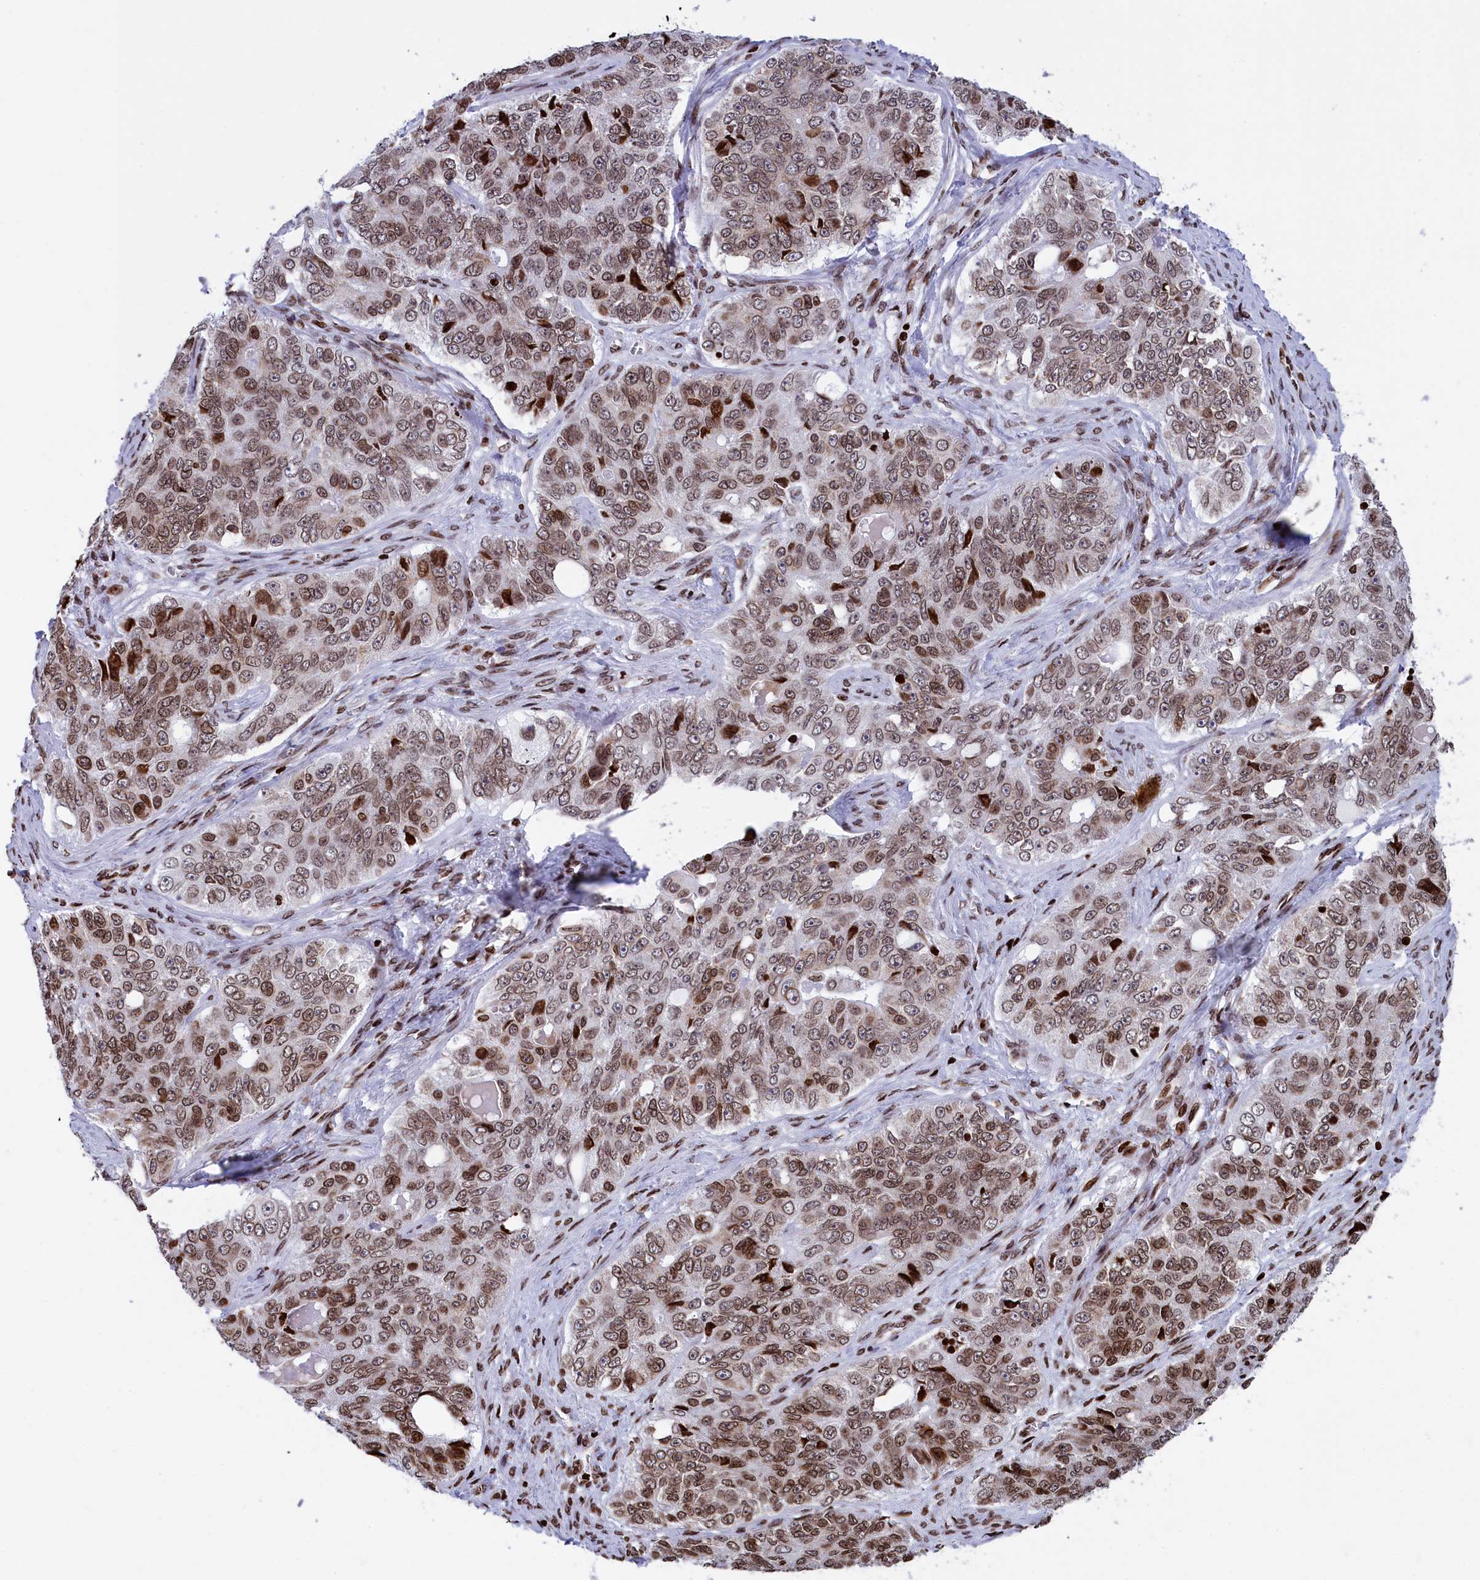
{"staining": {"intensity": "moderate", "quantity": ">75%", "location": "nuclear"}, "tissue": "ovarian cancer", "cell_type": "Tumor cells", "image_type": "cancer", "snomed": [{"axis": "morphology", "description": "Carcinoma, endometroid"}, {"axis": "topography", "description": "Ovary"}], "caption": "The immunohistochemical stain shows moderate nuclear staining in tumor cells of ovarian cancer (endometroid carcinoma) tissue. (Stains: DAB in brown, nuclei in blue, Microscopy: brightfield microscopy at high magnification).", "gene": "TIMM29", "patient": {"sex": "female", "age": 51}}